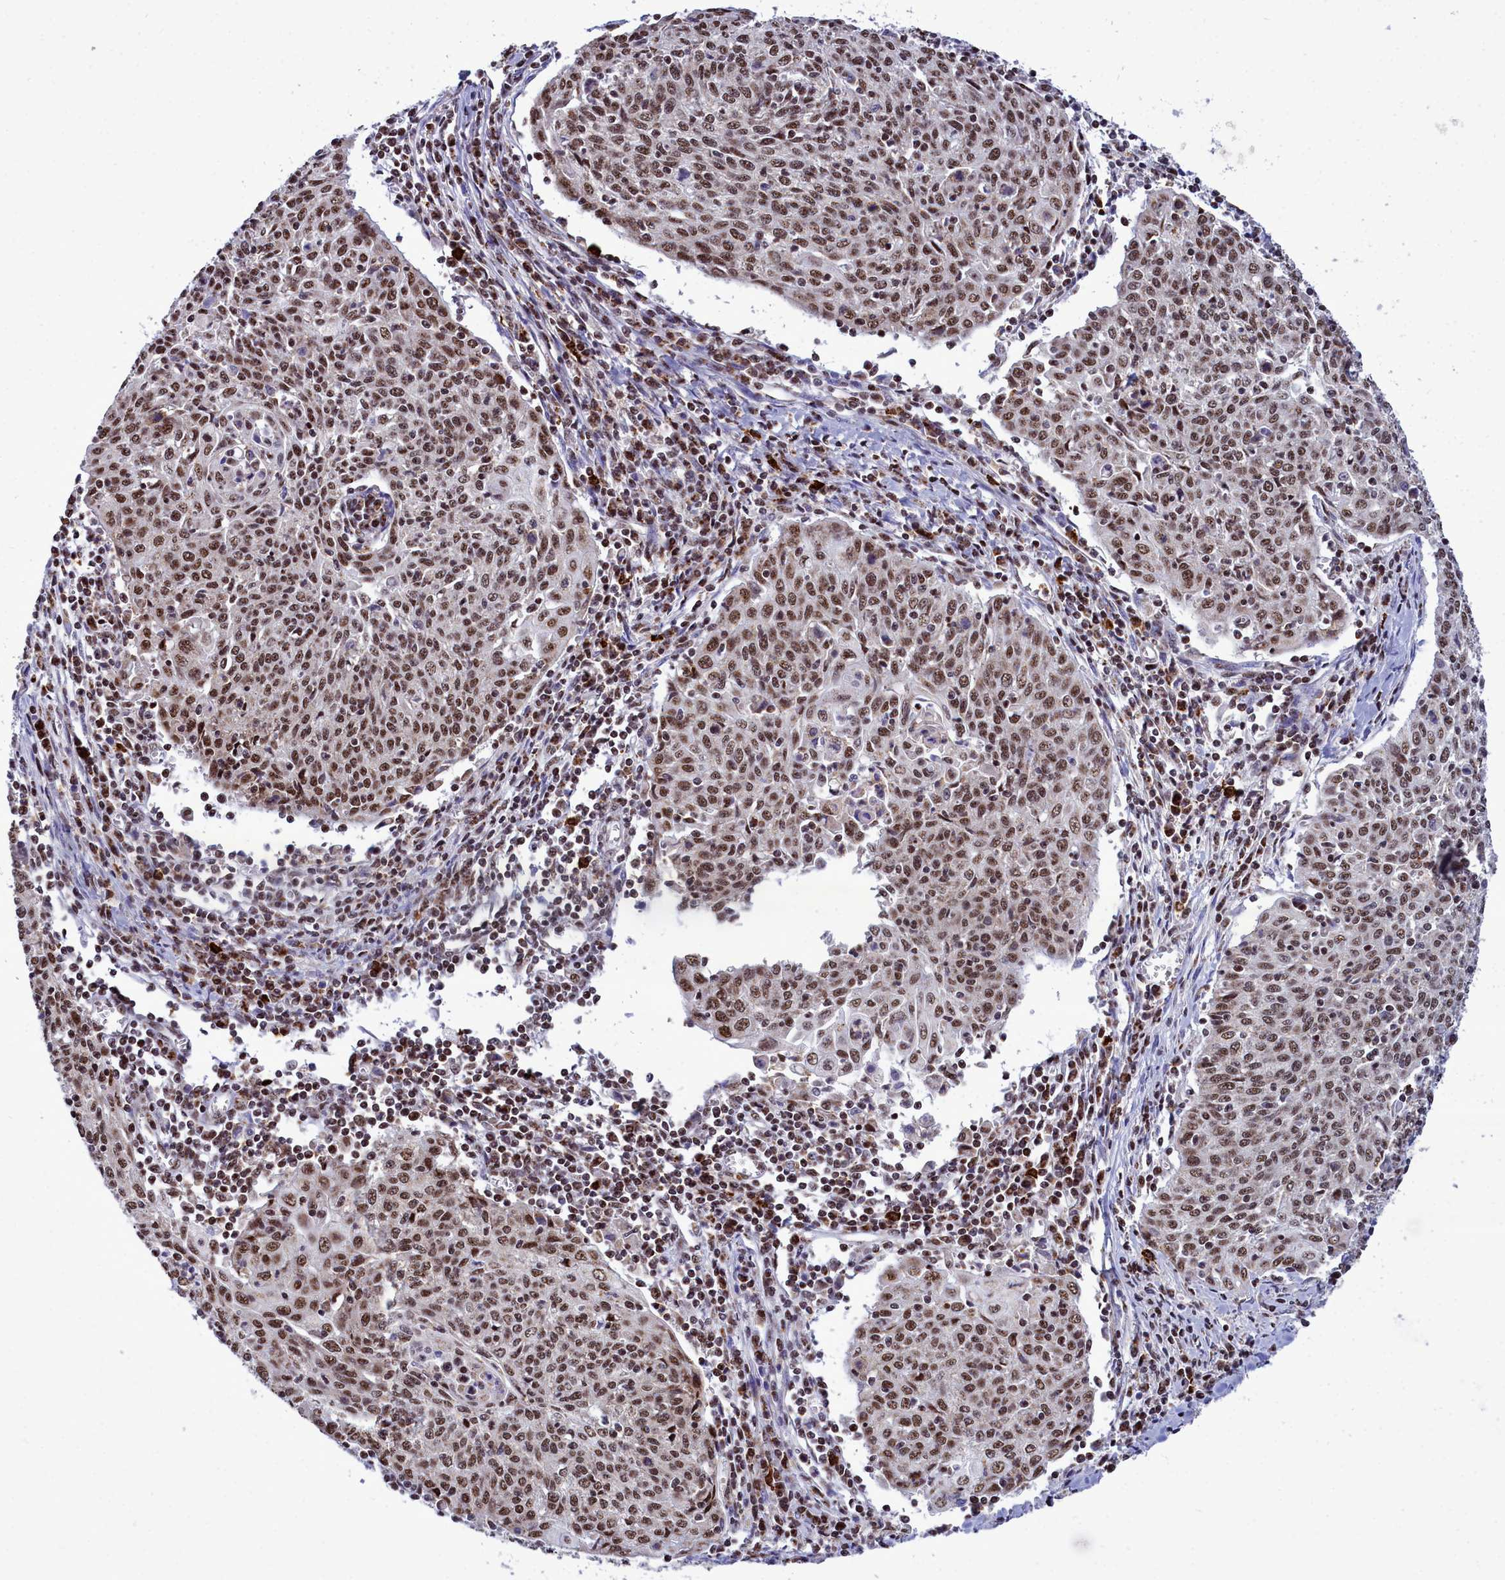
{"staining": {"intensity": "moderate", "quantity": ">75%", "location": "nuclear"}, "tissue": "cervical cancer", "cell_type": "Tumor cells", "image_type": "cancer", "snomed": [{"axis": "morphology", "description": "Squamous cell carcinoma, NOS"}, {"axis": "topography", "description": "Cervix"}], "caption": "DAB (3,3'-diaminobenzidine) immunohistochemical staining of cervical cancer (squamous cell carcinoma) displays moderate nuclear protein expression in about >75% of tumor cells.", "gene": "POM121L2", "patient": {"sex": "female", "age": 48}}